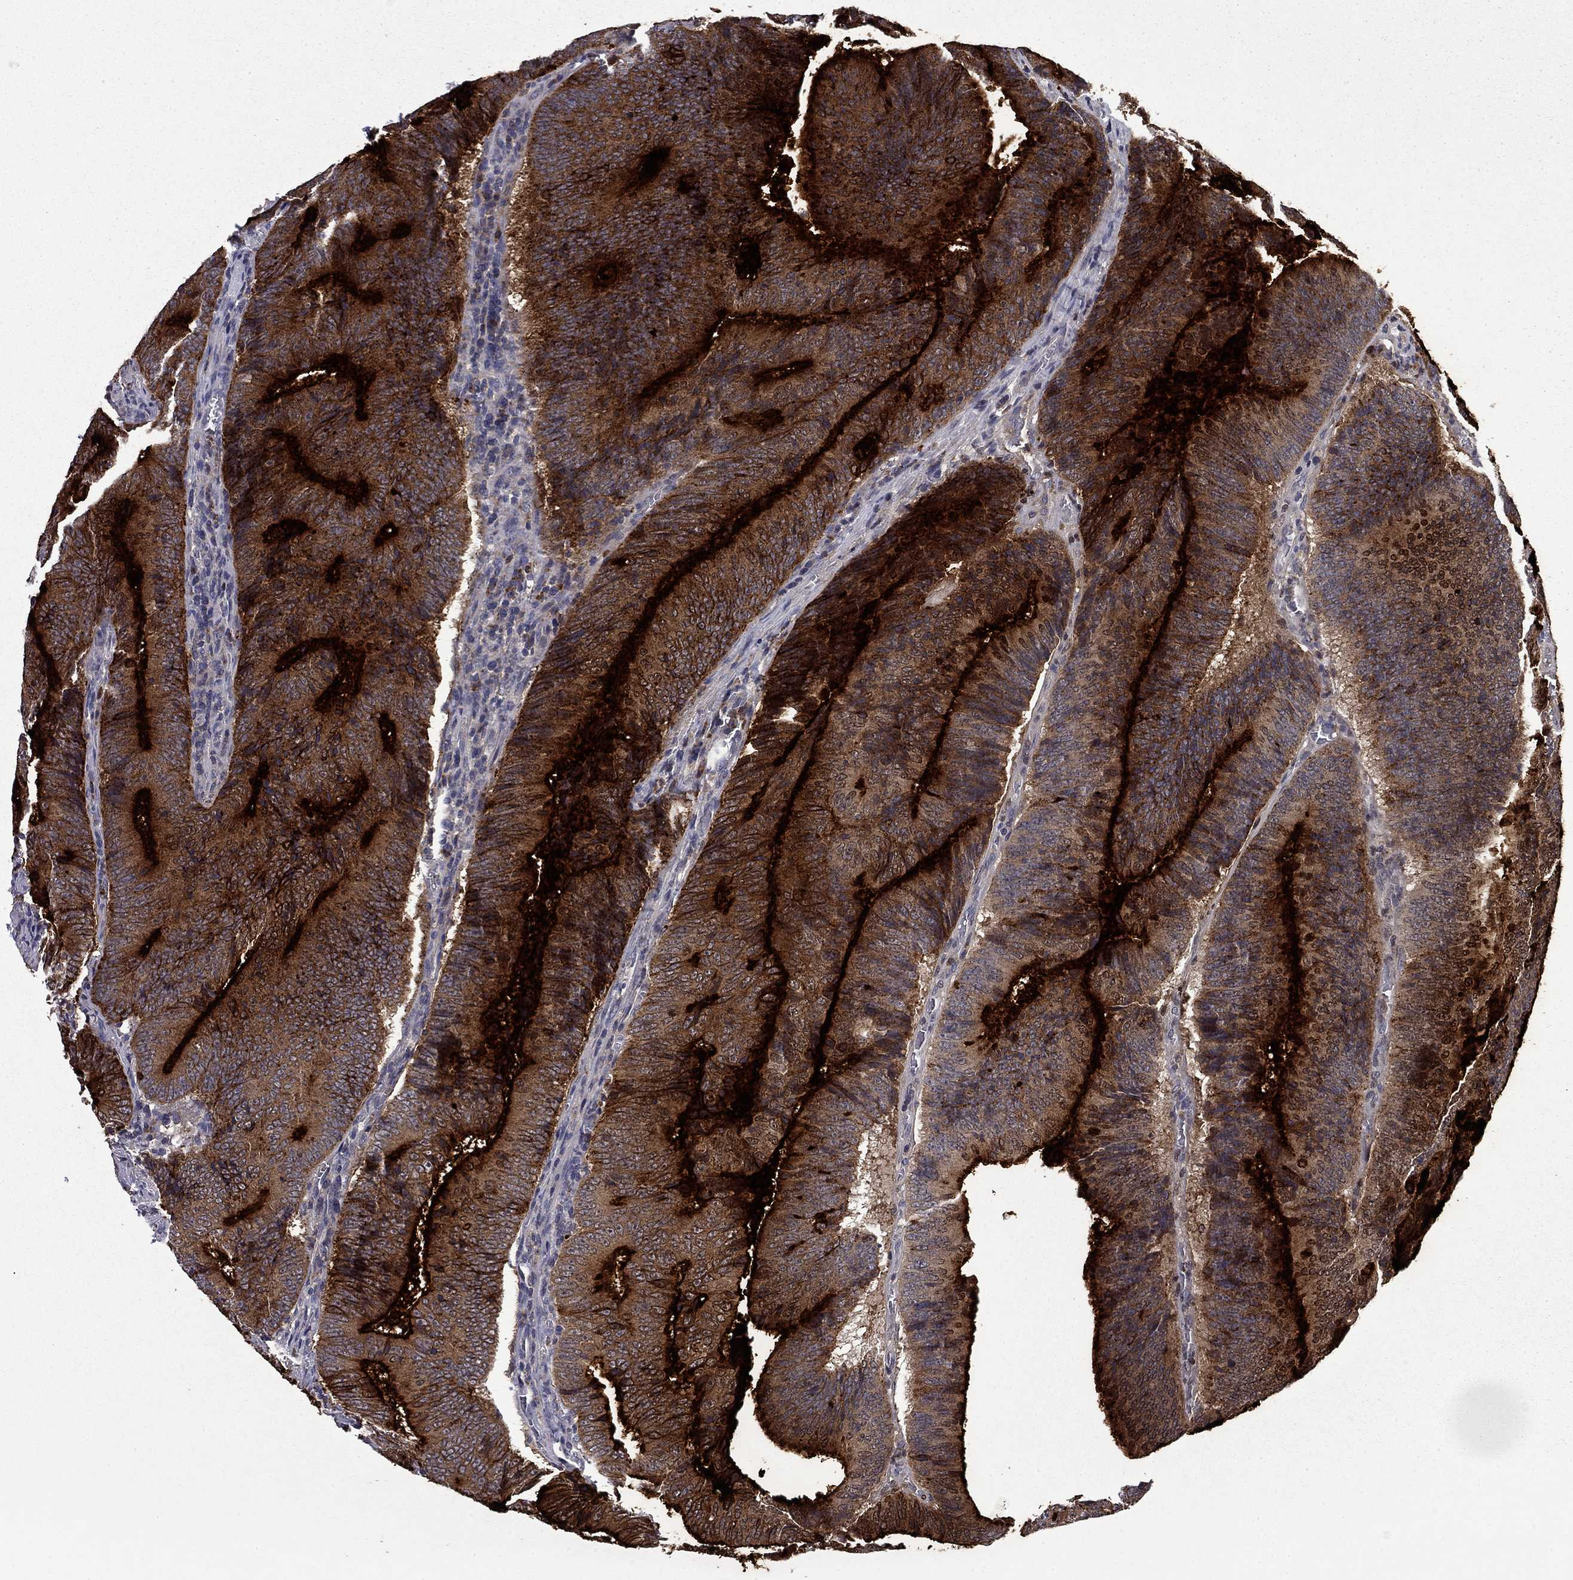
{"staining": {"intensity": "strong", "quantity": ">75%", "location": "cytoplasmic/membranous"}, "tissue": "colorectal cancer", "cell_type": "Tumor cells", "image_type": "cancer", "snomed": [{"axis": "morphology", "description": "Adenocarcinoma, NOS"}, {"axis": "topography", "description": "Colon"}], "caption": "Adenocarcinoma (colorectal) stained with immunohistochemistry (IHC) reveals strong cytoplasmic/membranous staining in approximately >75% of tumor cells. (Brightfield microscopy of DAB IHC at high magnification).", "gene": "CEACAM7", "patient": {"sex": "female", "age": 82}}